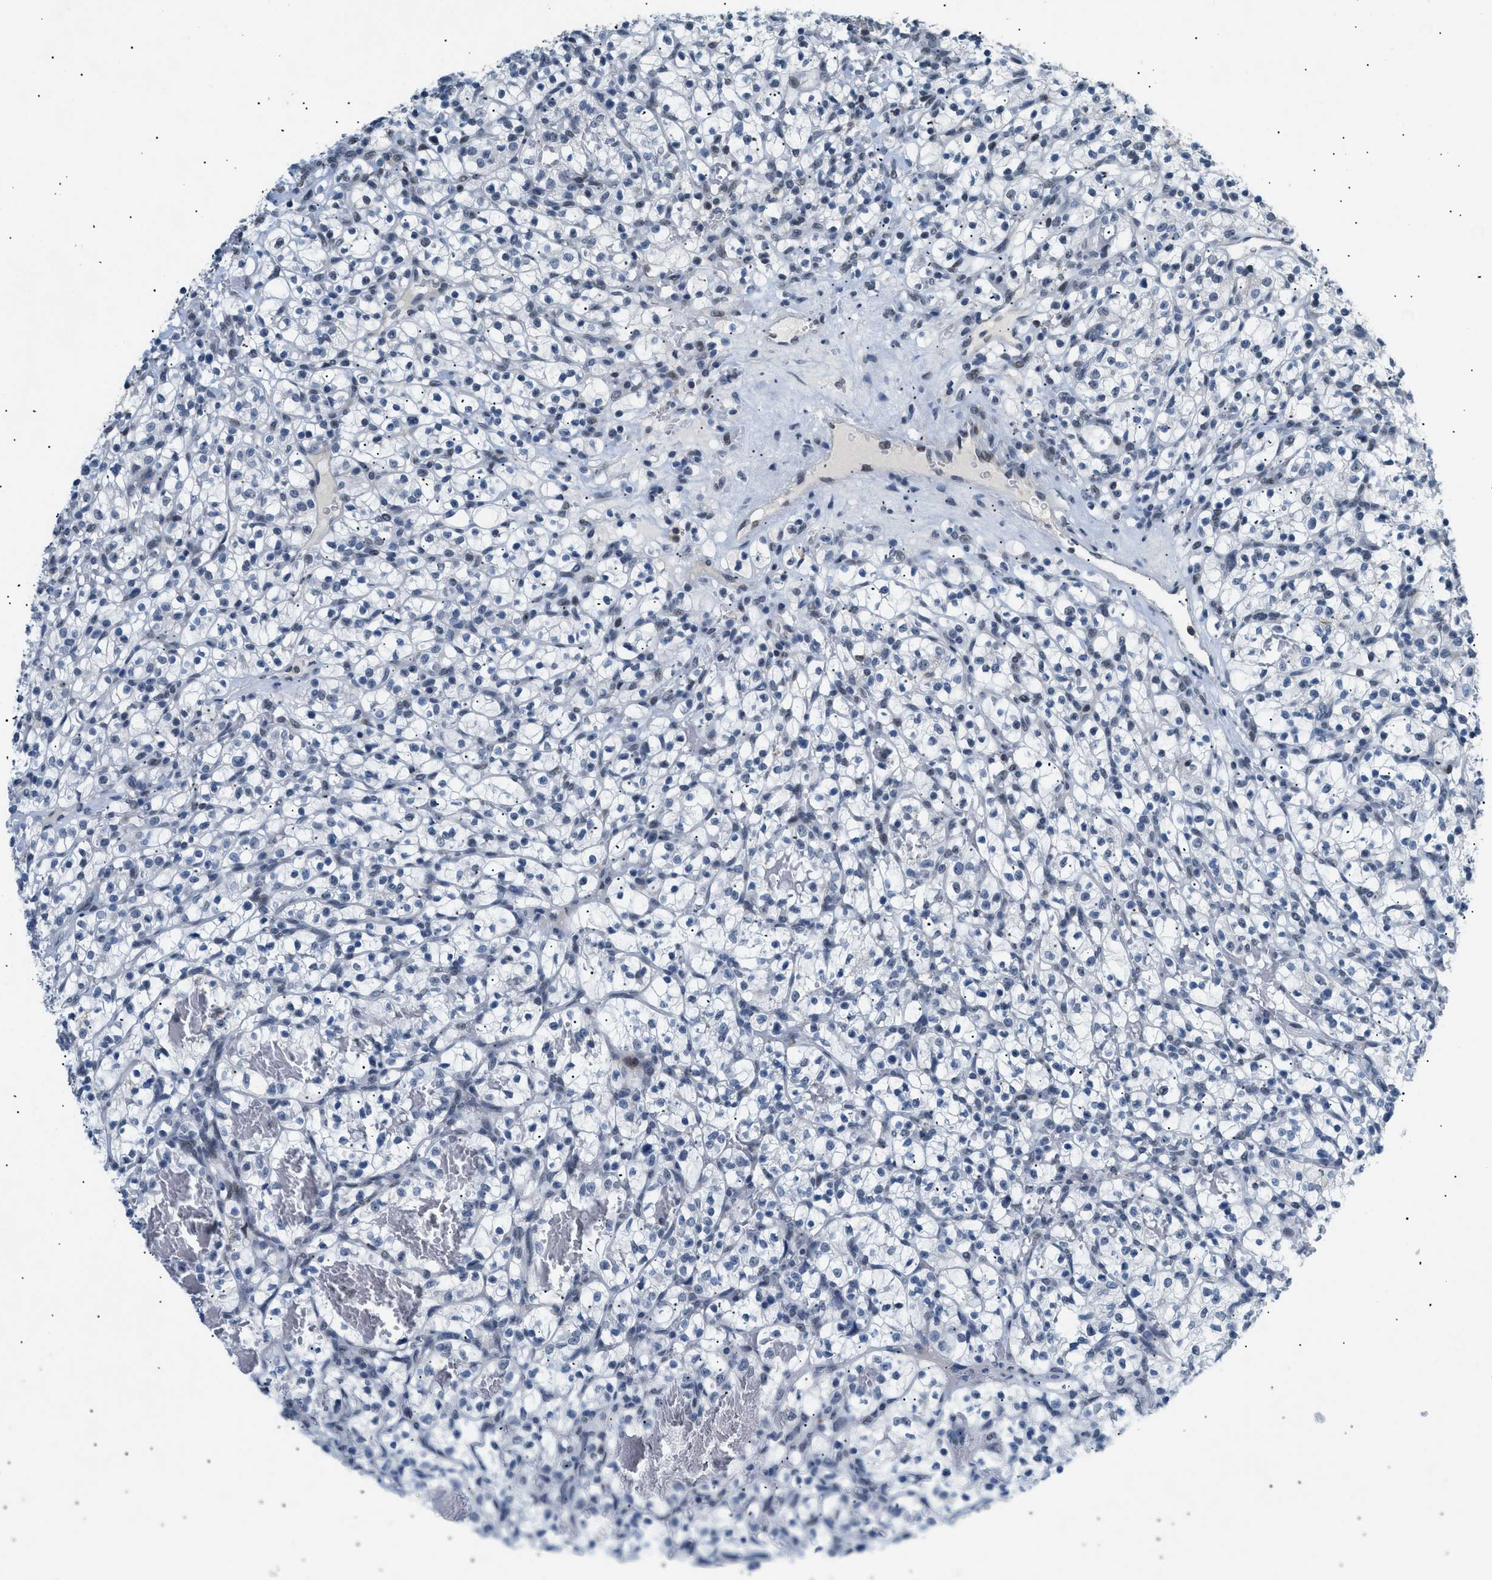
{"staining": {"intensity": "negative", "quantity": "none", "location": "none"}, "tissue": "renal cancer", "cell_type": "Tumor cells", "image_type": "cancer", "snomed": [{"axis": "morphology", "description": "Adenocarcinoma, NOS"}, {"axis": "topography", "description": "Kidney"}], "caption": "The immunohistochemistry (IHC) micrograph has no significant positivity in tumor cells of renal adenocarcinoma tissue. The staining was performed using DAB (3,3'-diaminobenzidine) to visualize the protein expression in brown, while the nuclei were stained in blue with hematoxylin (Magnification: 20x).", "gene": "KCNC3", "patient": {"sex": "female", "age": 57}}